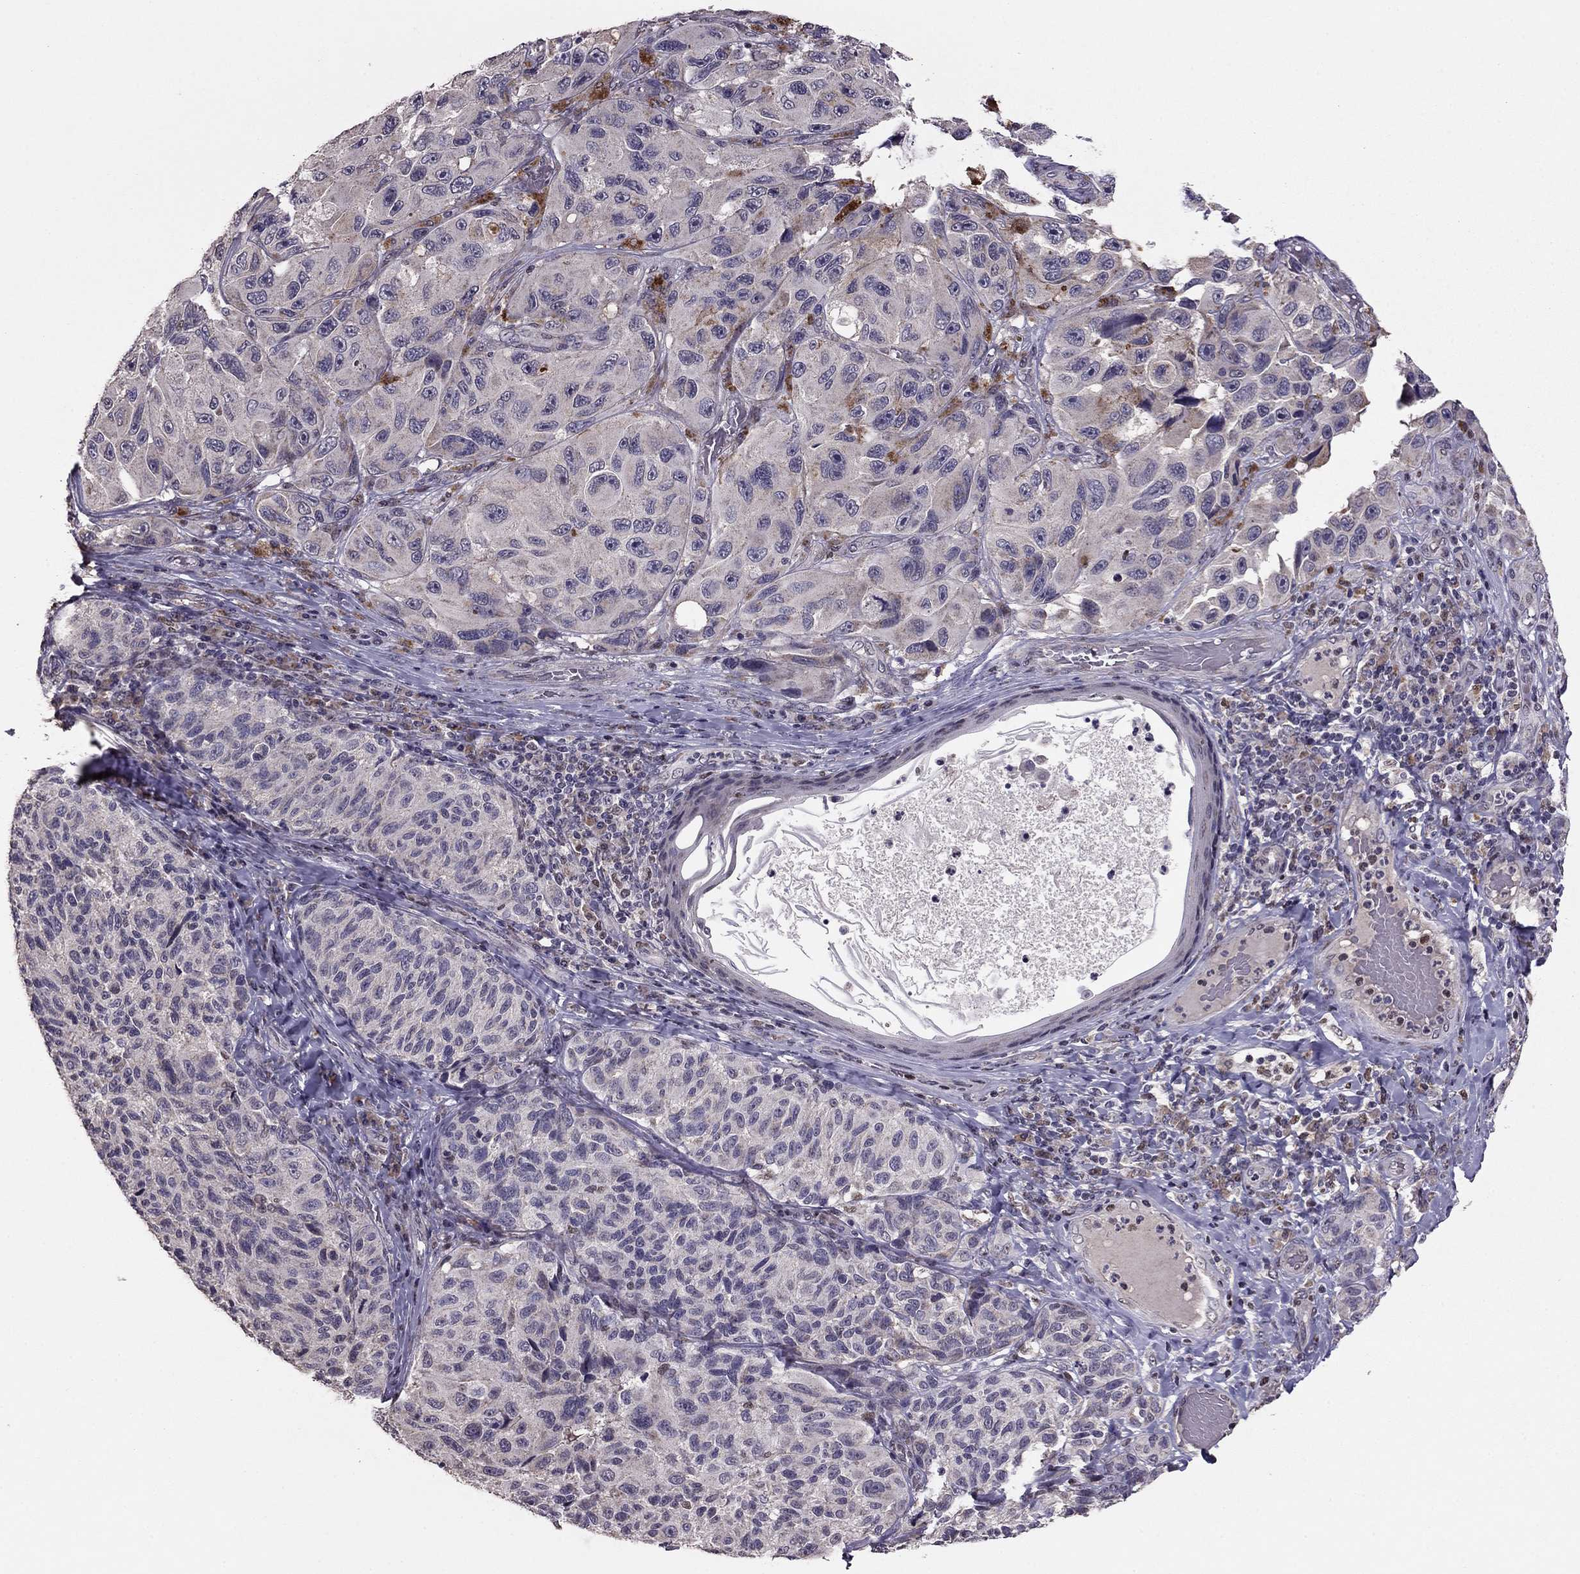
{"staining": {"intensity": "negative", "quantity": "none", "location": "none"}, "tissue": "melanoma", "cell_type": "Tumor cells", "image_type": "cancer", "snomed": [{"axis": "morphology", "description": "Malignant melanoma, NOS"}, {"axis": "topography", "description": "Skin"}], "caption": "Protein analysis of melanoma reveals no significant expression in tumor cells.", "gene": "HCN1", "patient": {"sex": "female", "age": 73}}